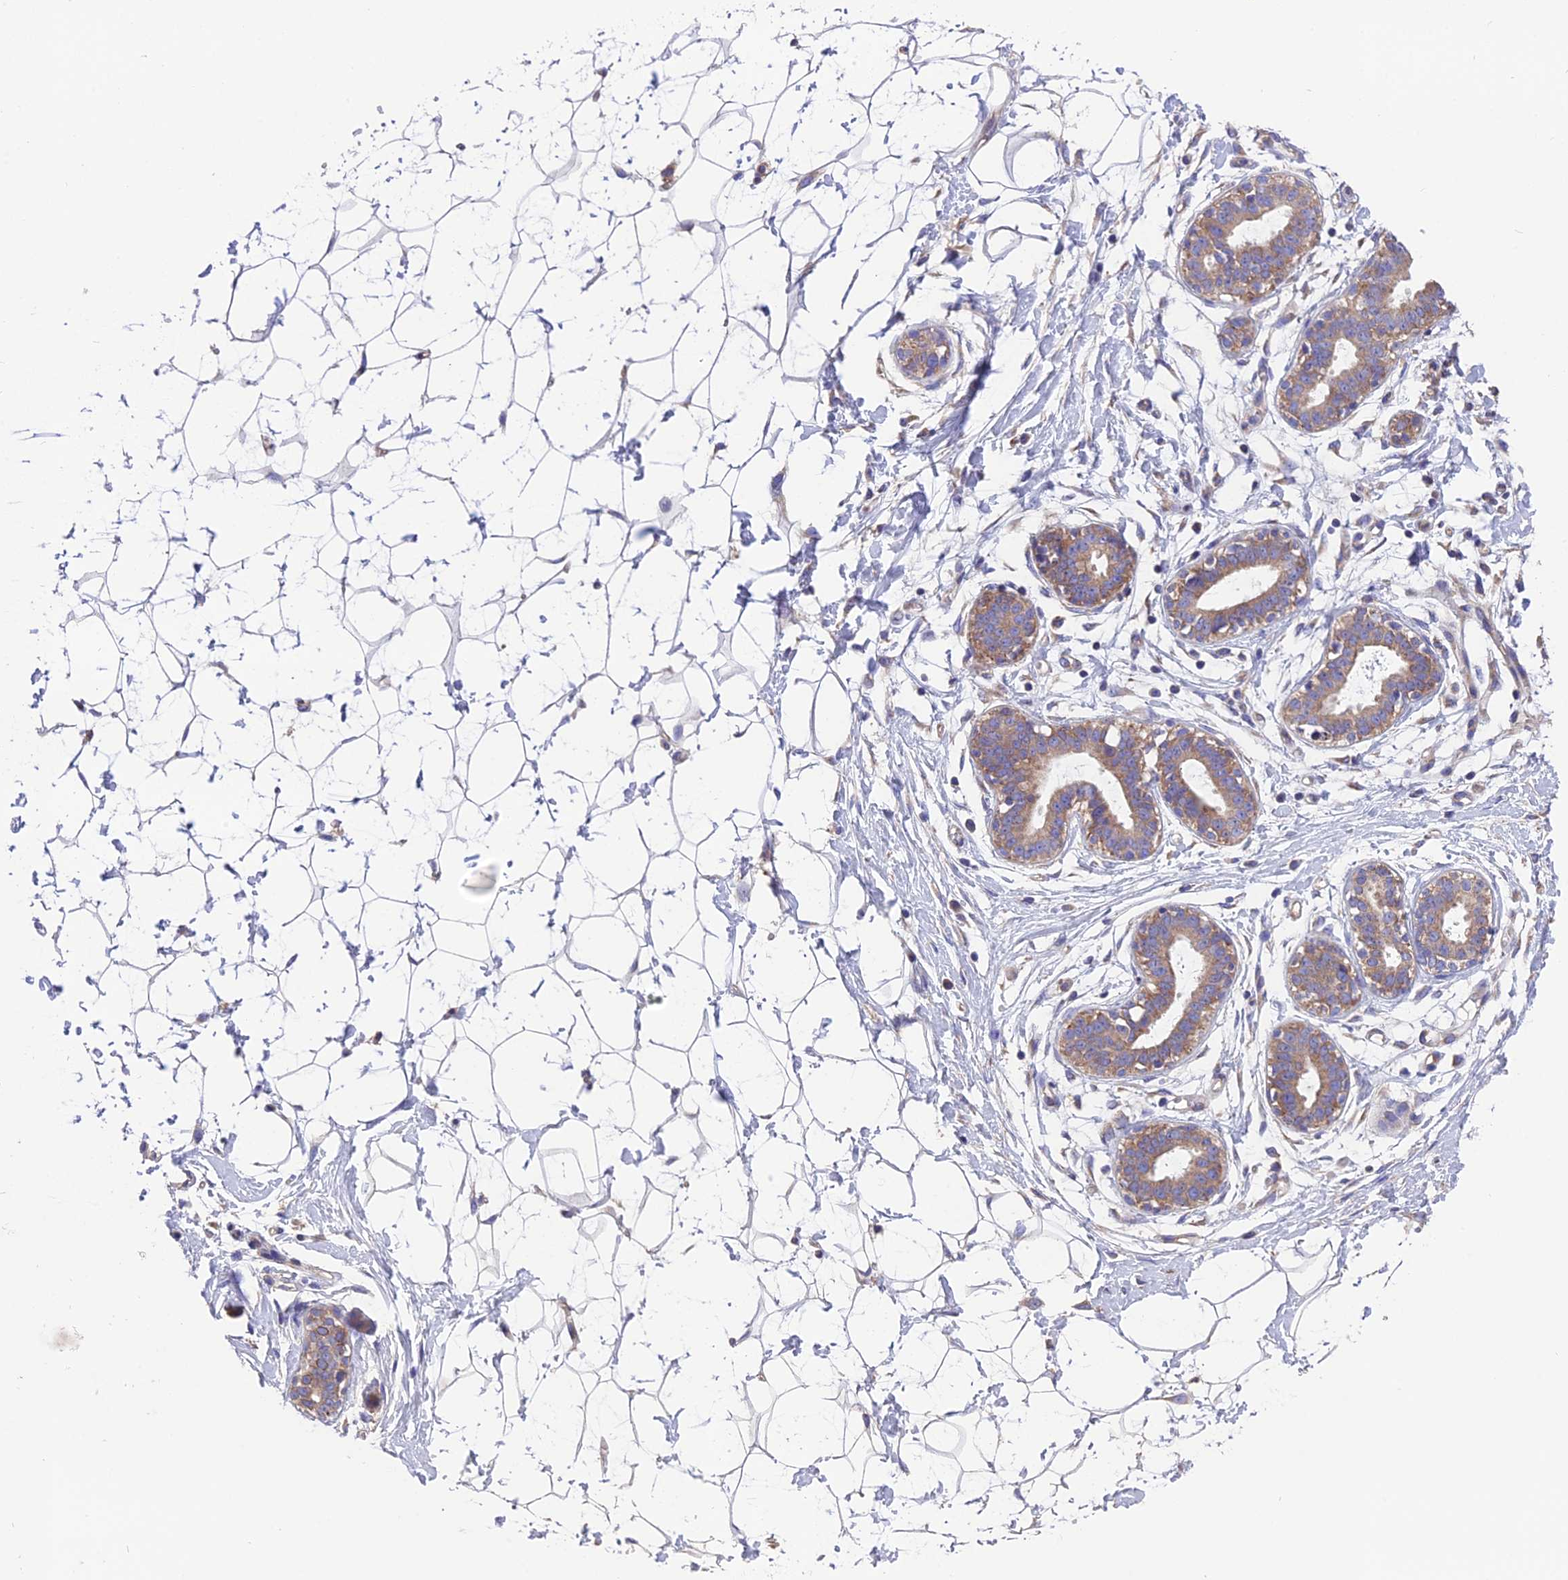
{"staining": {"intensity": "negative", "quantity": "none", "location": "none"}, "tissue": "breast", "cell_type": "Adipocytes", "image_type": "normal", "snomed": [{"axis": "morphology", "description": "Normal tissue, NOS"}, {"axis": "morphology", "description": "Adenoma, NOS"}, {"axis": "topography", "description": "Breast"}], "caption": "DAB immunohistochemical staining of unremarkable breast reveals no significant positivity in adipocytes.", "gene": "BLOC1S4", "patient": {"sex": "female", "age": 23}}